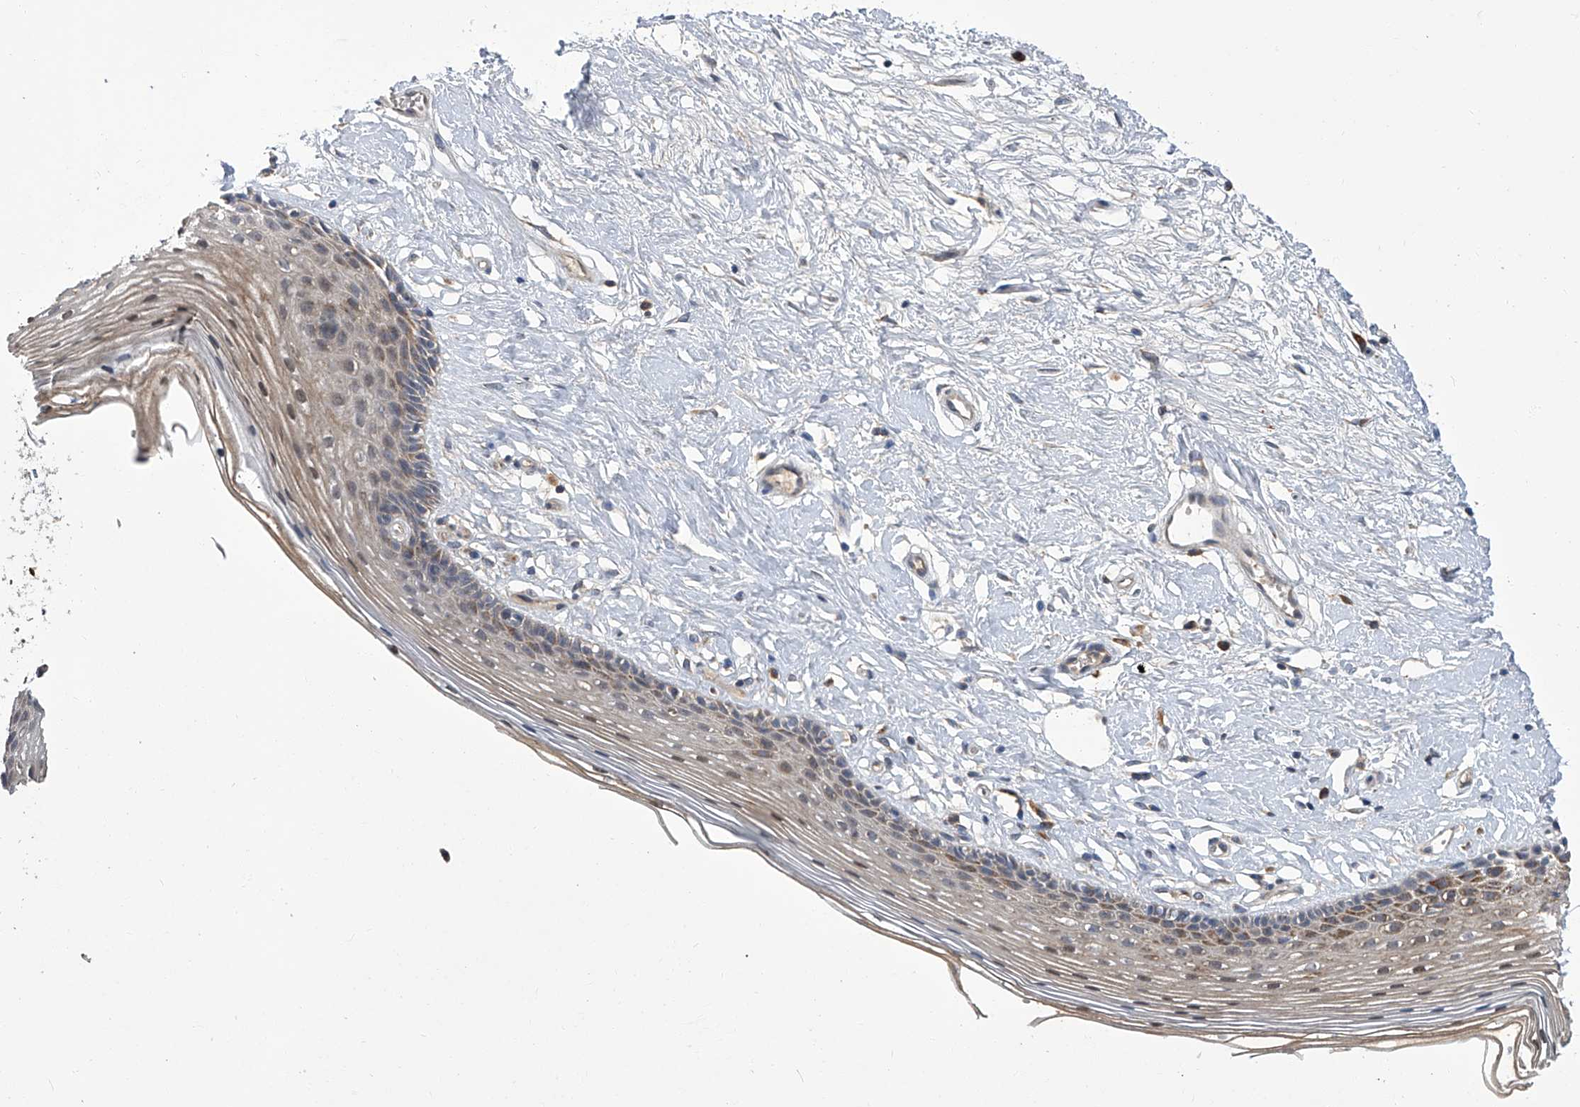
{"staining": {"intensity": "weak", "quantity": "25%-75%", "location": "cytoplasmic/membranous,nuclear"}, "tissue": "vagina", "cell_type": "Squamous epithelial cells", "image_type": "normal", "snomed": [{"axis": "morphology", "description": "Normal tissue, NOS"}, {"axis": "topography", "description": "Vagina"}], "caption": "This histopathology image shows benign vagina stained with IHC to label a protein in brown. The cytoplasmic/membranous,nuclear of squamous epithelial cells show weak positivity for the protein. Nuclei are counter-stained blue.", "gene": "TNFRSF13B", "patient": {"sex": "female", "age": 46}}